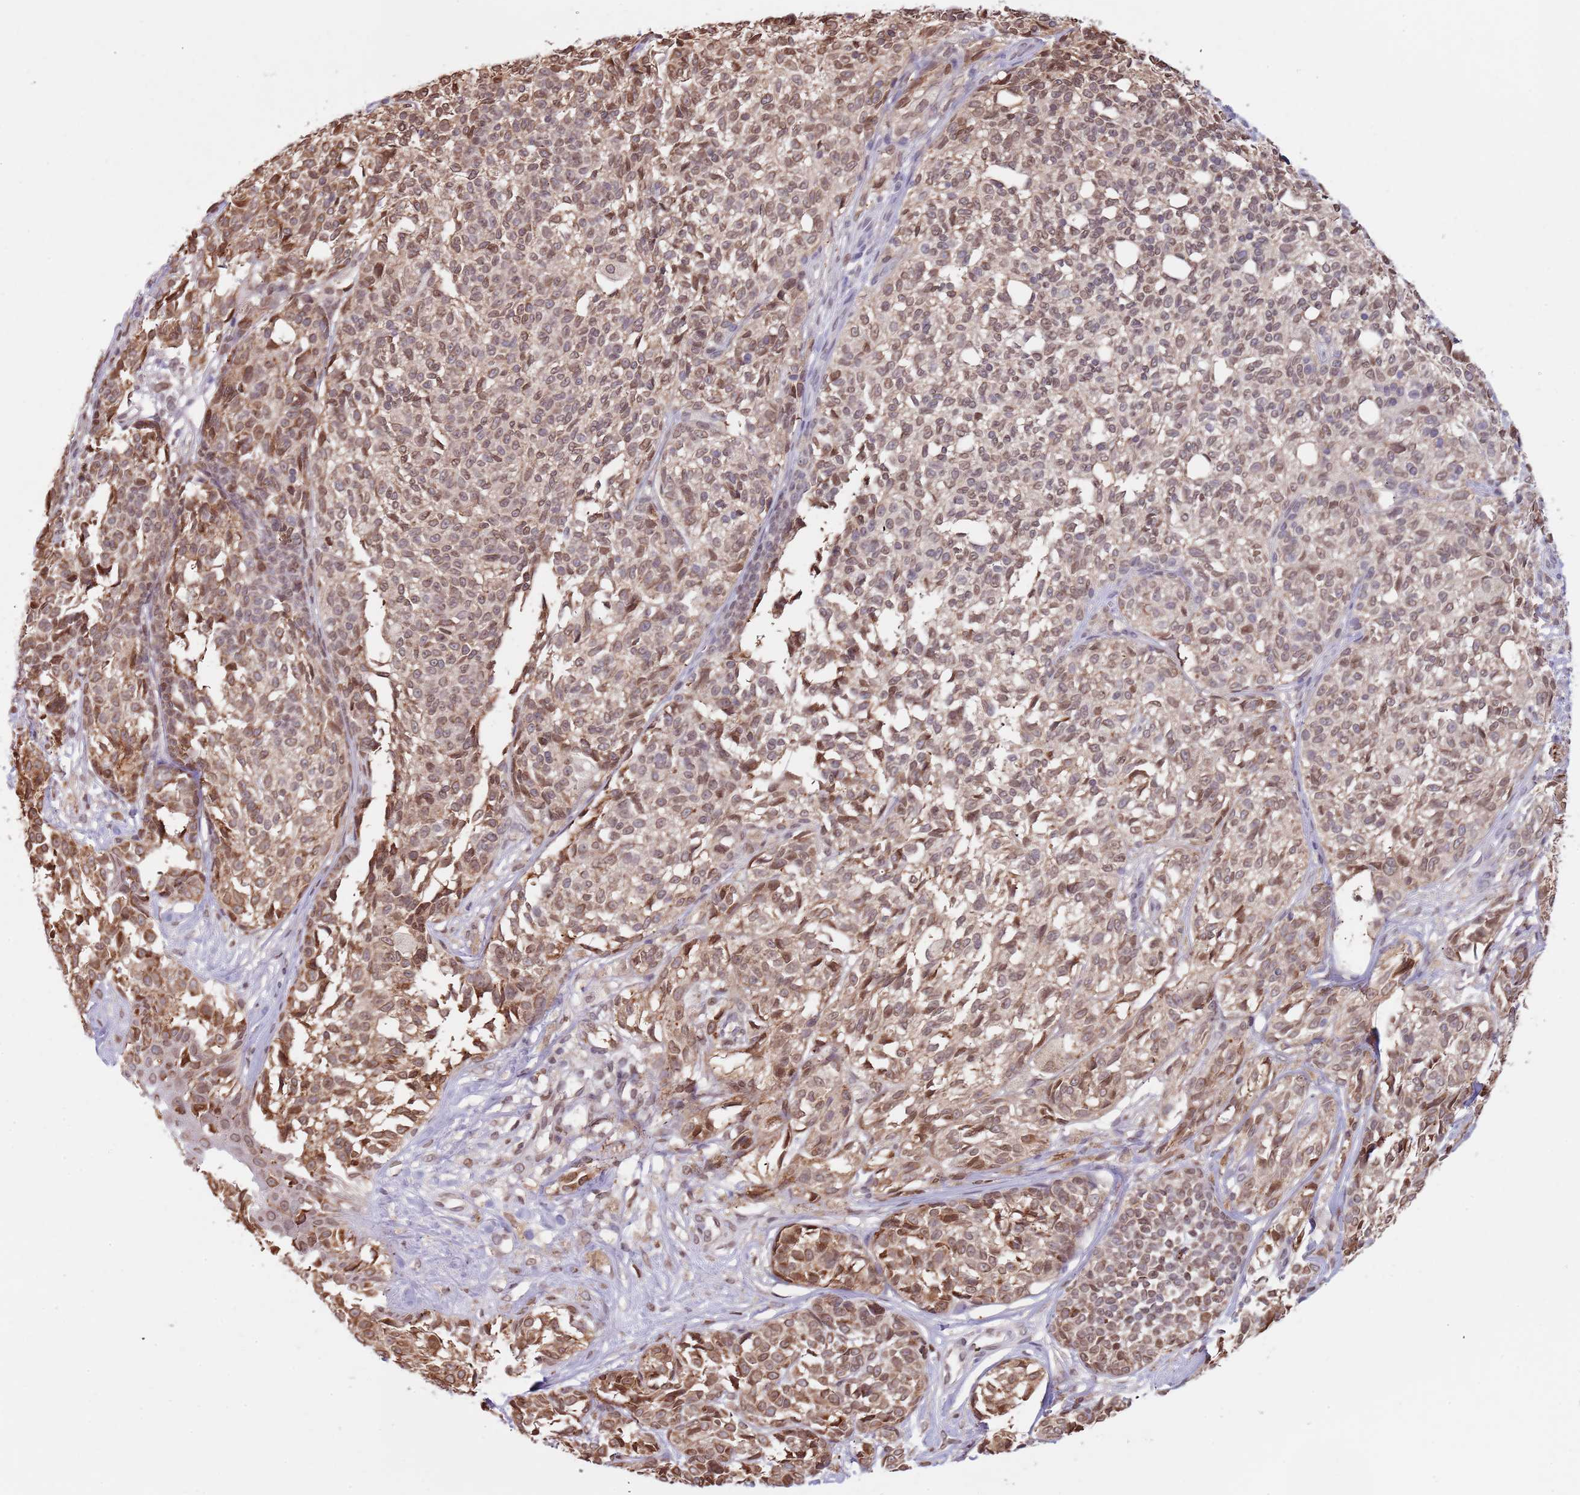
{"staining": {"intensity": "moderate", "quantity": ">75%", "location": "cytoplasmic/membranous,nuclear"}, "tissue": "melanoma", "cell_type": "Tumor cells", "image_type": "cancer", "snomed": [{"axis": "morphology", "description": "Malignant melanoma, NOS"}, {"axis": "topography", "description": "Skin of upper extremity"}], "caption": "This is an image of immunohistochemistry staining of malignant melanoma, which shows moderate staining in the cytoplasmic/membranous and nuclear of tumor cells.", "gene": "KLHDC2", "patient": {"sex": "male", "age": 40}}